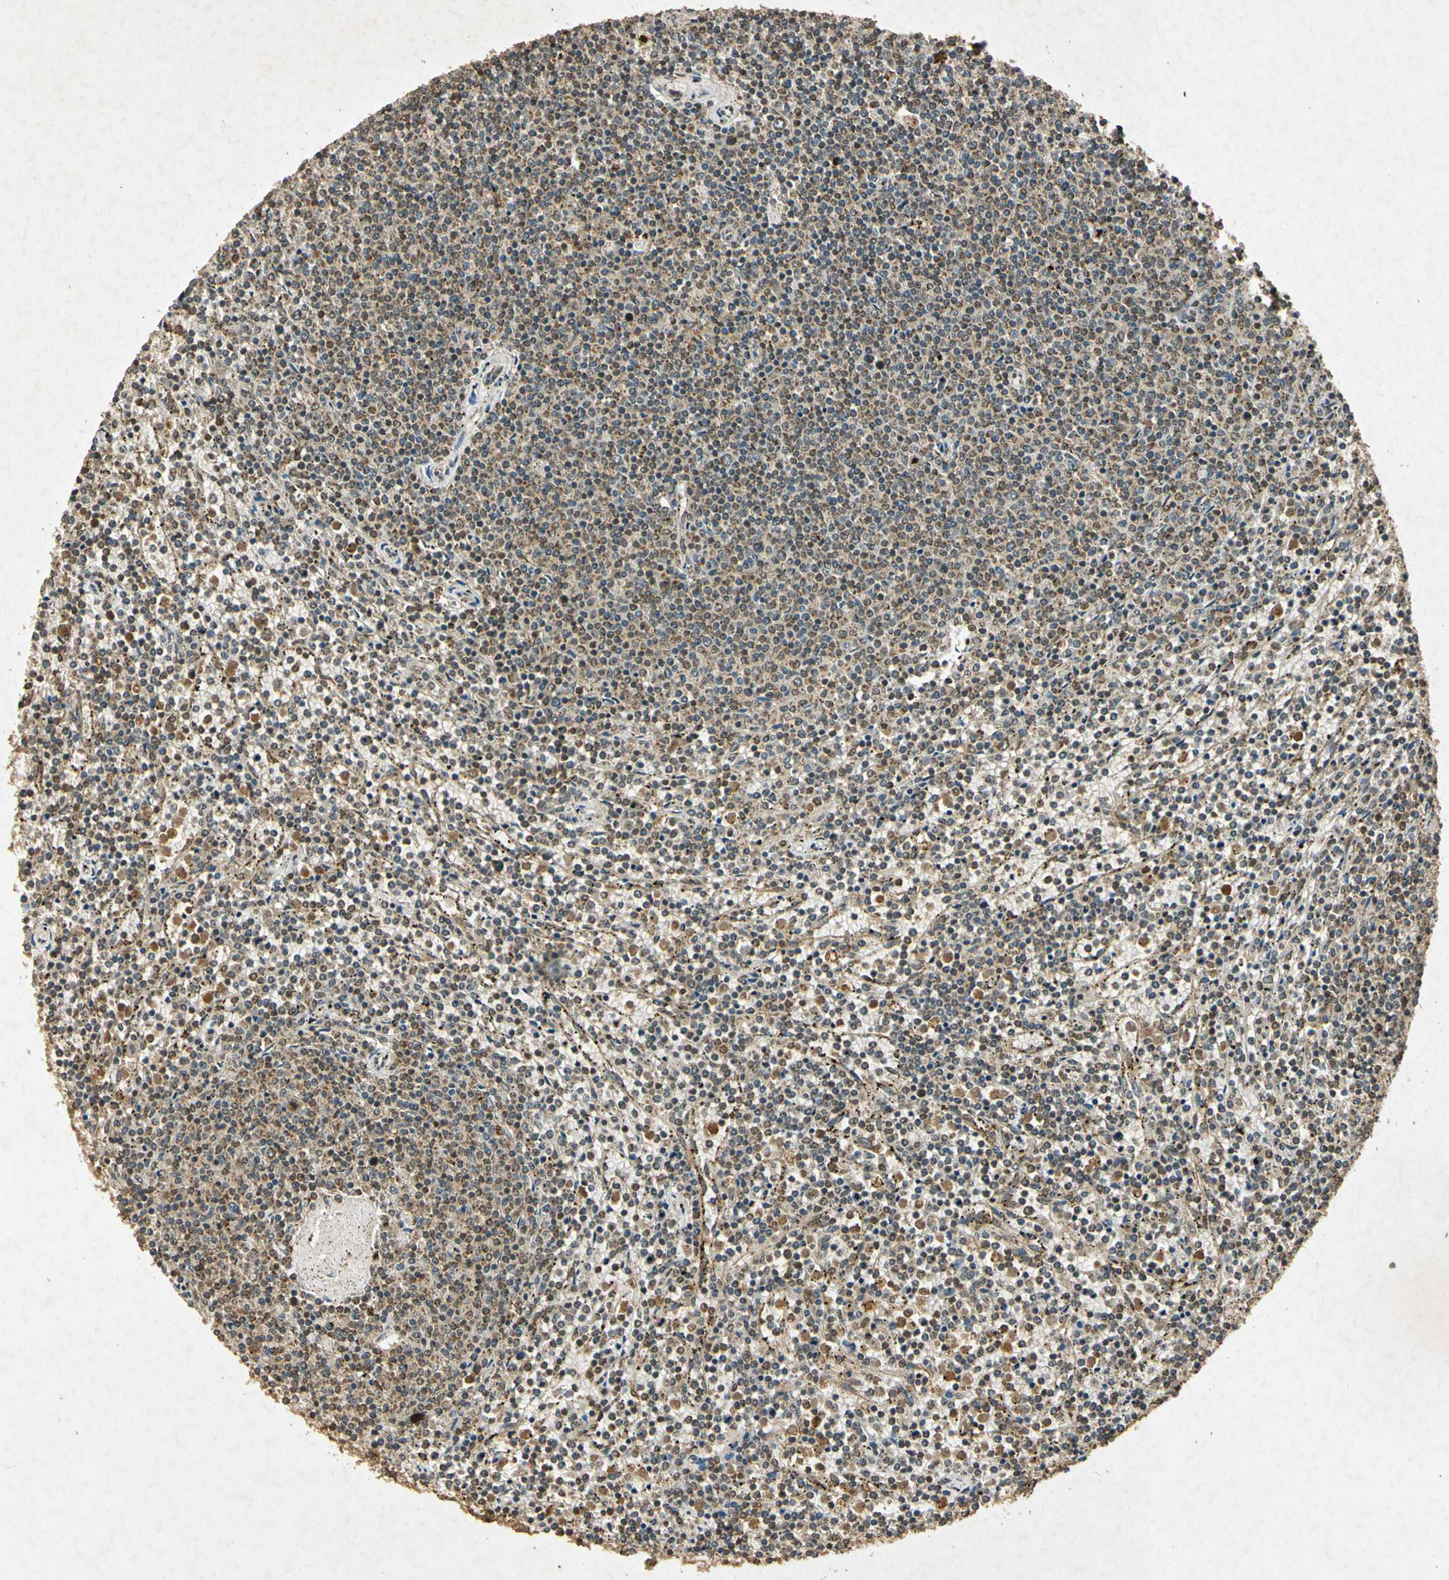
{"staining": {"intensity": "weak", "quantity": ">75%", "location": "cytoplasmic/membranous"}, "tissue": "lymphoma", "cell_type": "Tumor cells", "image_type": "cancer", "snomed": [{"axis": "morphology", "description": "Malignant lymphoma, non-Hodgkin's type, Low grade"}, {"axis": "topography", "description": "Spleen"}], "caption": "Lymphoma tissue displays weak cytoplasmic/membranous positivity in approximately >75% of tumor cells, visualized by immunohistochemistry. Immunohistochemistry (ihc) stains the protein in brown and the nuclei are stained blue.", "gene": "PRDX3", "patient": {"sex": "female", "age": 50}}